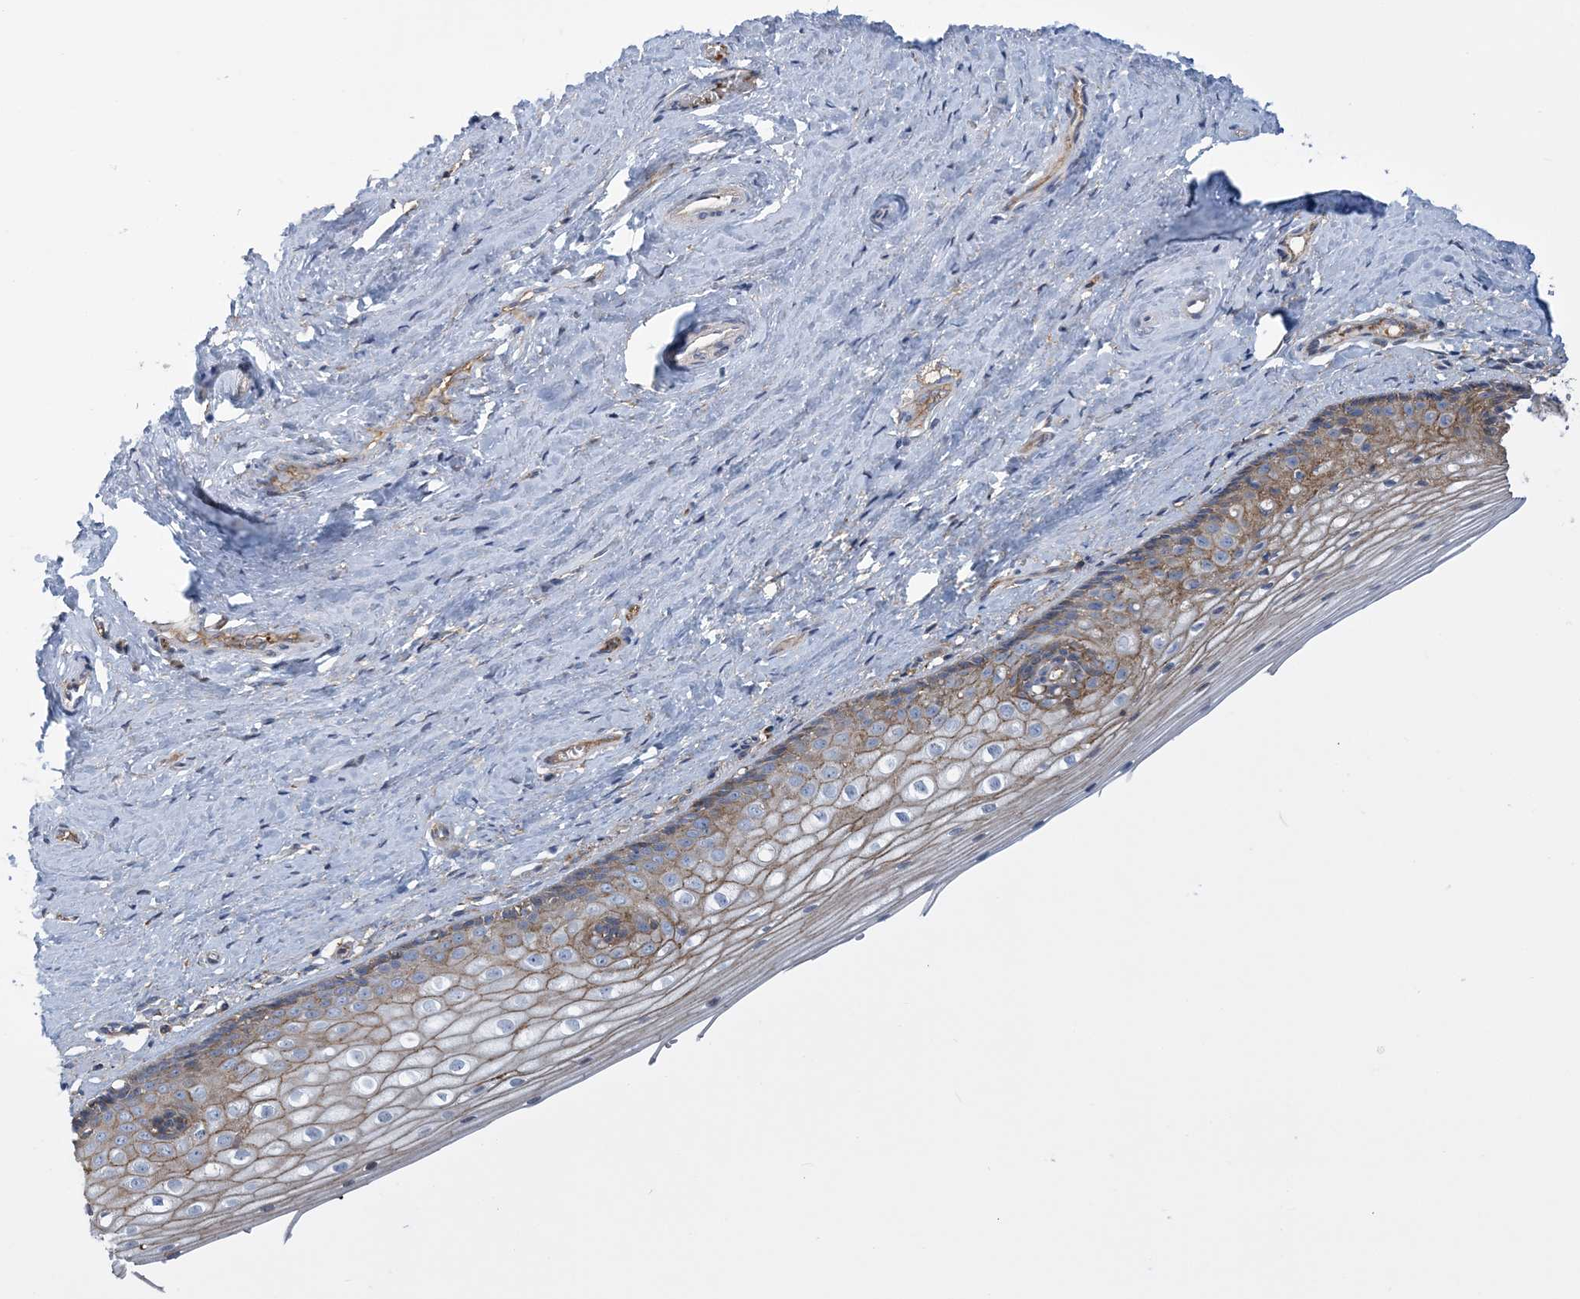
{"staining": {"intensity": "moderate", "quantity": "25%-75%", "location": "cytoplasmic/membranous"}, "tissue": "vagina", "cell_type": "Squamous epithelial cells", "image_type": "normal", "snomed": [{"axis": "morphology", "description": "Normal tissue, NOS"}, {"axis": "topography", "description": "Vagina"}], "caption": "Immunohistochemistry histopathology image of normal human vagina stained for a protein (brown), which displays medium levels of moderate cytoplasmic/membranous positivity in approximately 25%-75% of squamous epithelial cells.", "gene": "ARAP2", "patient": {"sex": "female", "age": 46}}